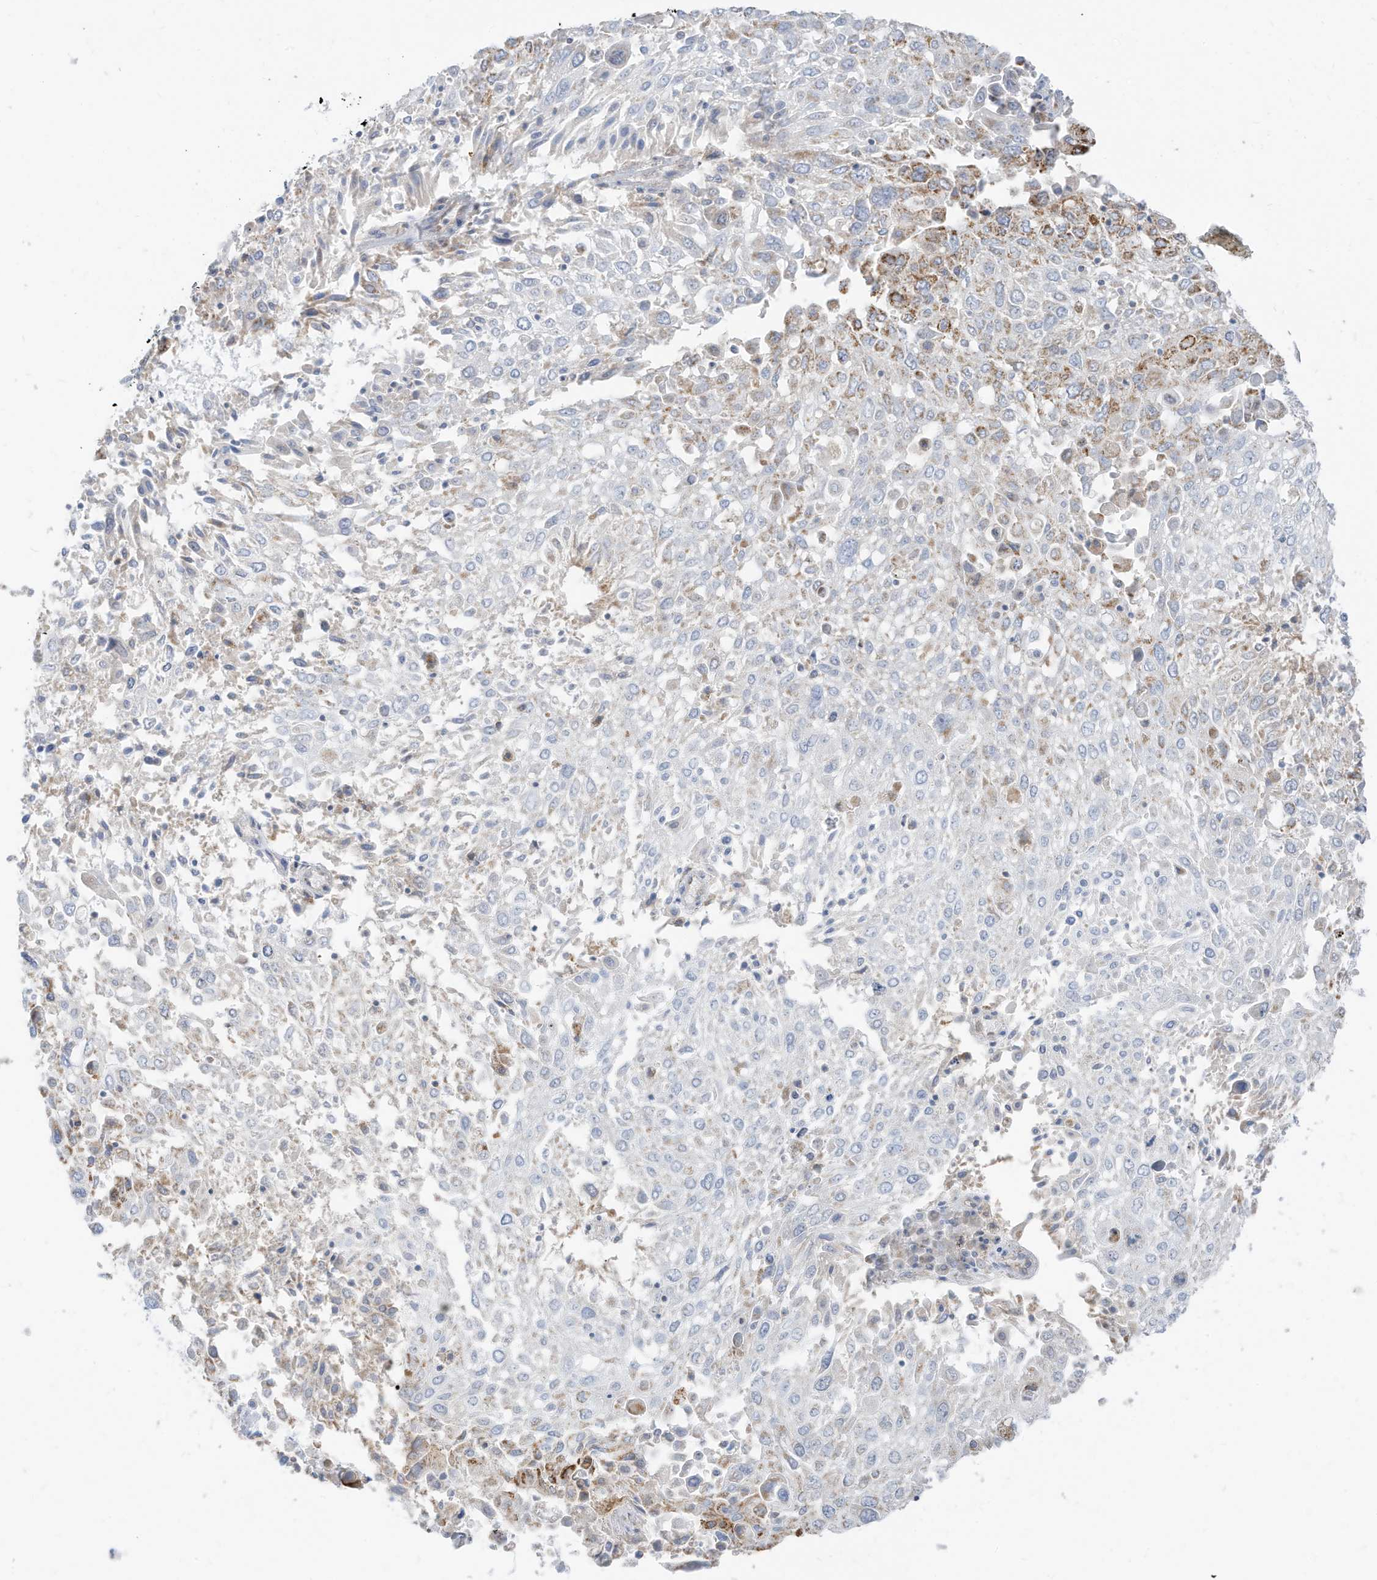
{"staining": {"intensity": "negative", "quantity": "none", "location": "none"}, "tissue": "lung cancer", "cell_type": "Tumor cells", "image_type": "cancer", "snomed": [{"axis": "morphology", "description": "Squamous cell carcinoma, NOS"}, {"axis": "topography", "description": "Lung"}], "caption": "Immunohistochemistry (IHC) of lung cancer demonstrates no positivity in tumor cells.", "gene": "ETHE1", "patient": {"sex": "male", "age": 65}}